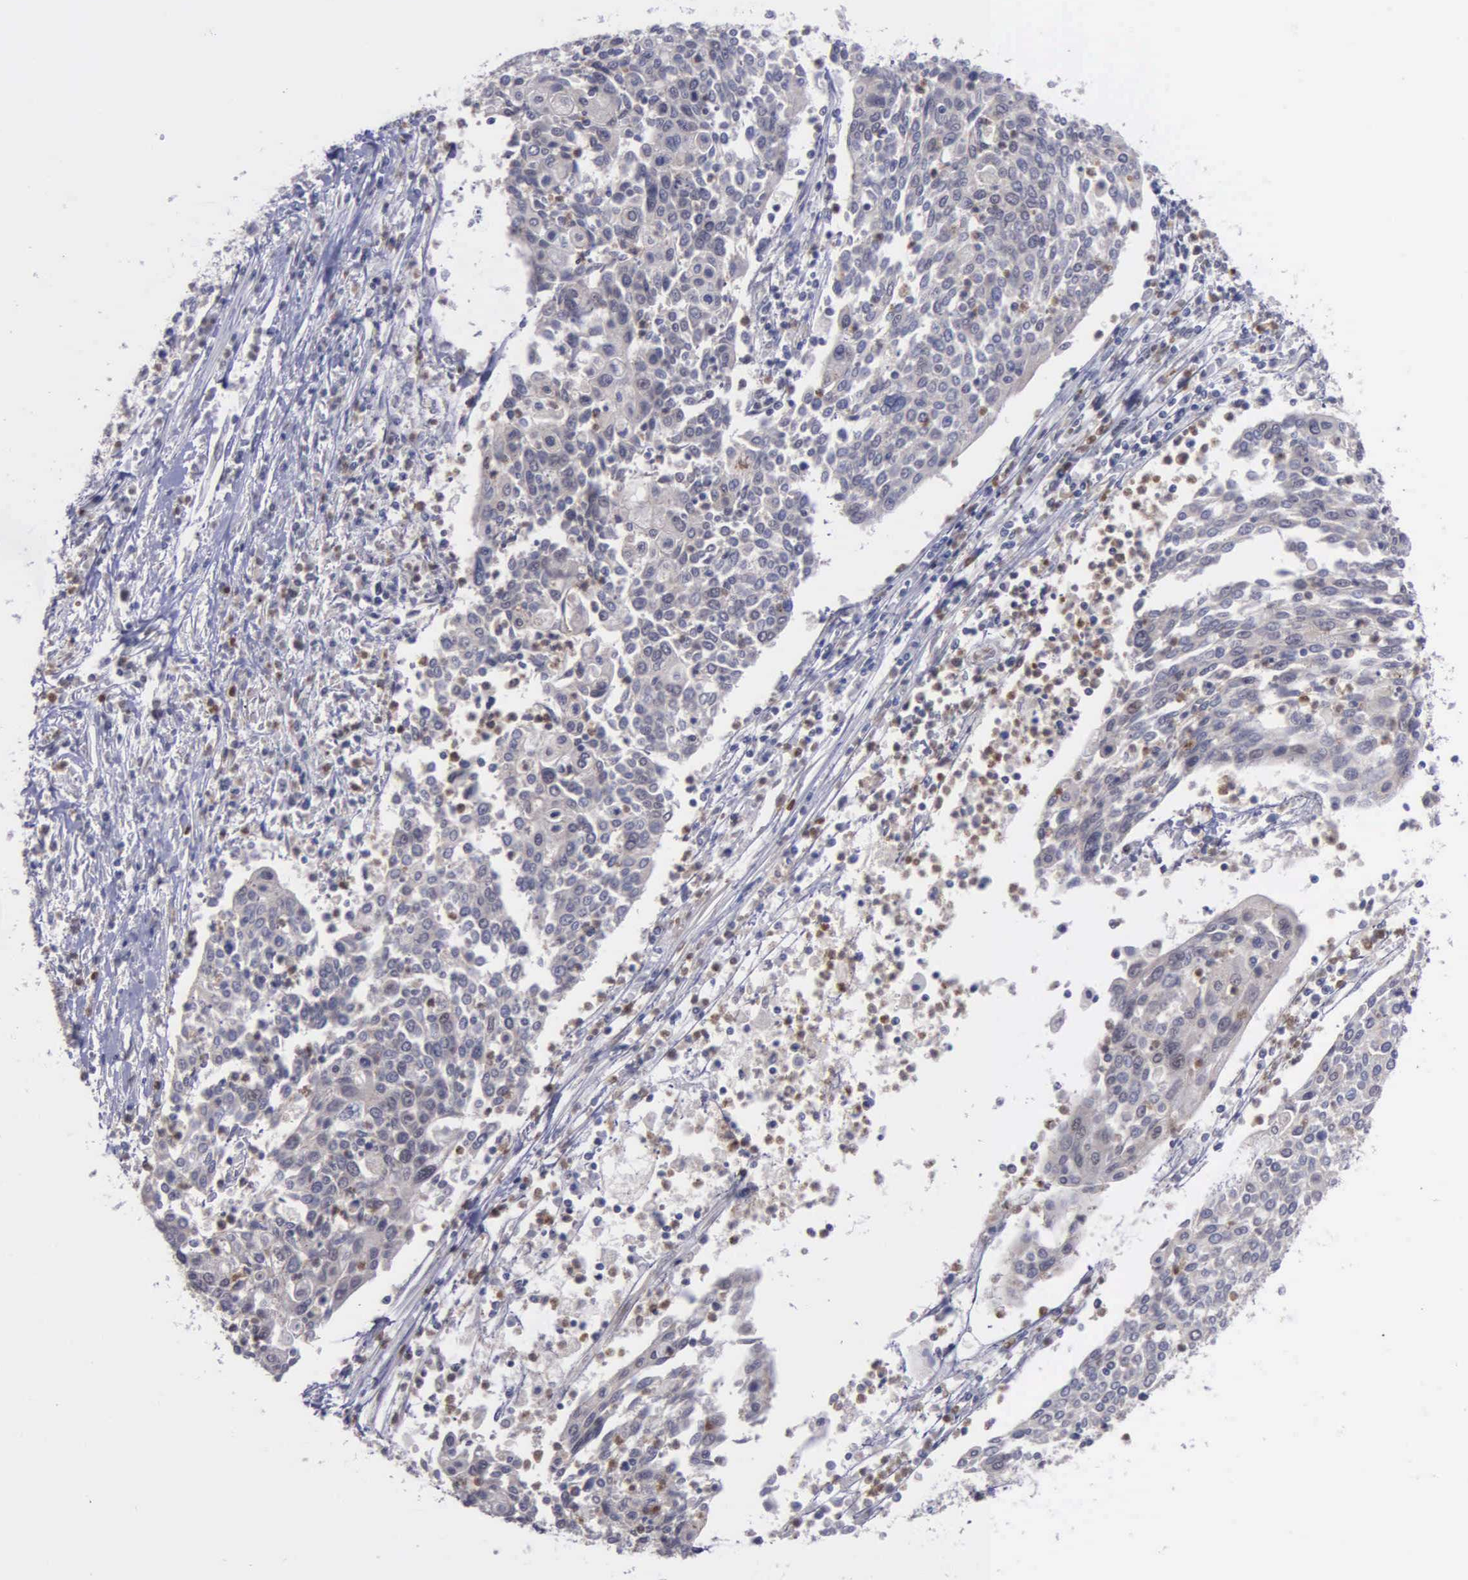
{"staining": {"intensity": "negative", "quantity": "none", "location": "none"}, "tissue": "cervical cancer", "cell_type": "Tumor cells", "image_type": "cancer", "snomed": [{"axis": "morphology", "description": "Squamous cell carcinoma, NOS"}, {"axis": "topography", "description": "Cervix"}], "caption": "Squamous cell carcinoma (cervical) stained for a protein using immunohistochemistry (IHC) demonstrates no staining tumor cells.", "gene": "MAP3K9", "patient": {"sex": "female", "age": 40}}